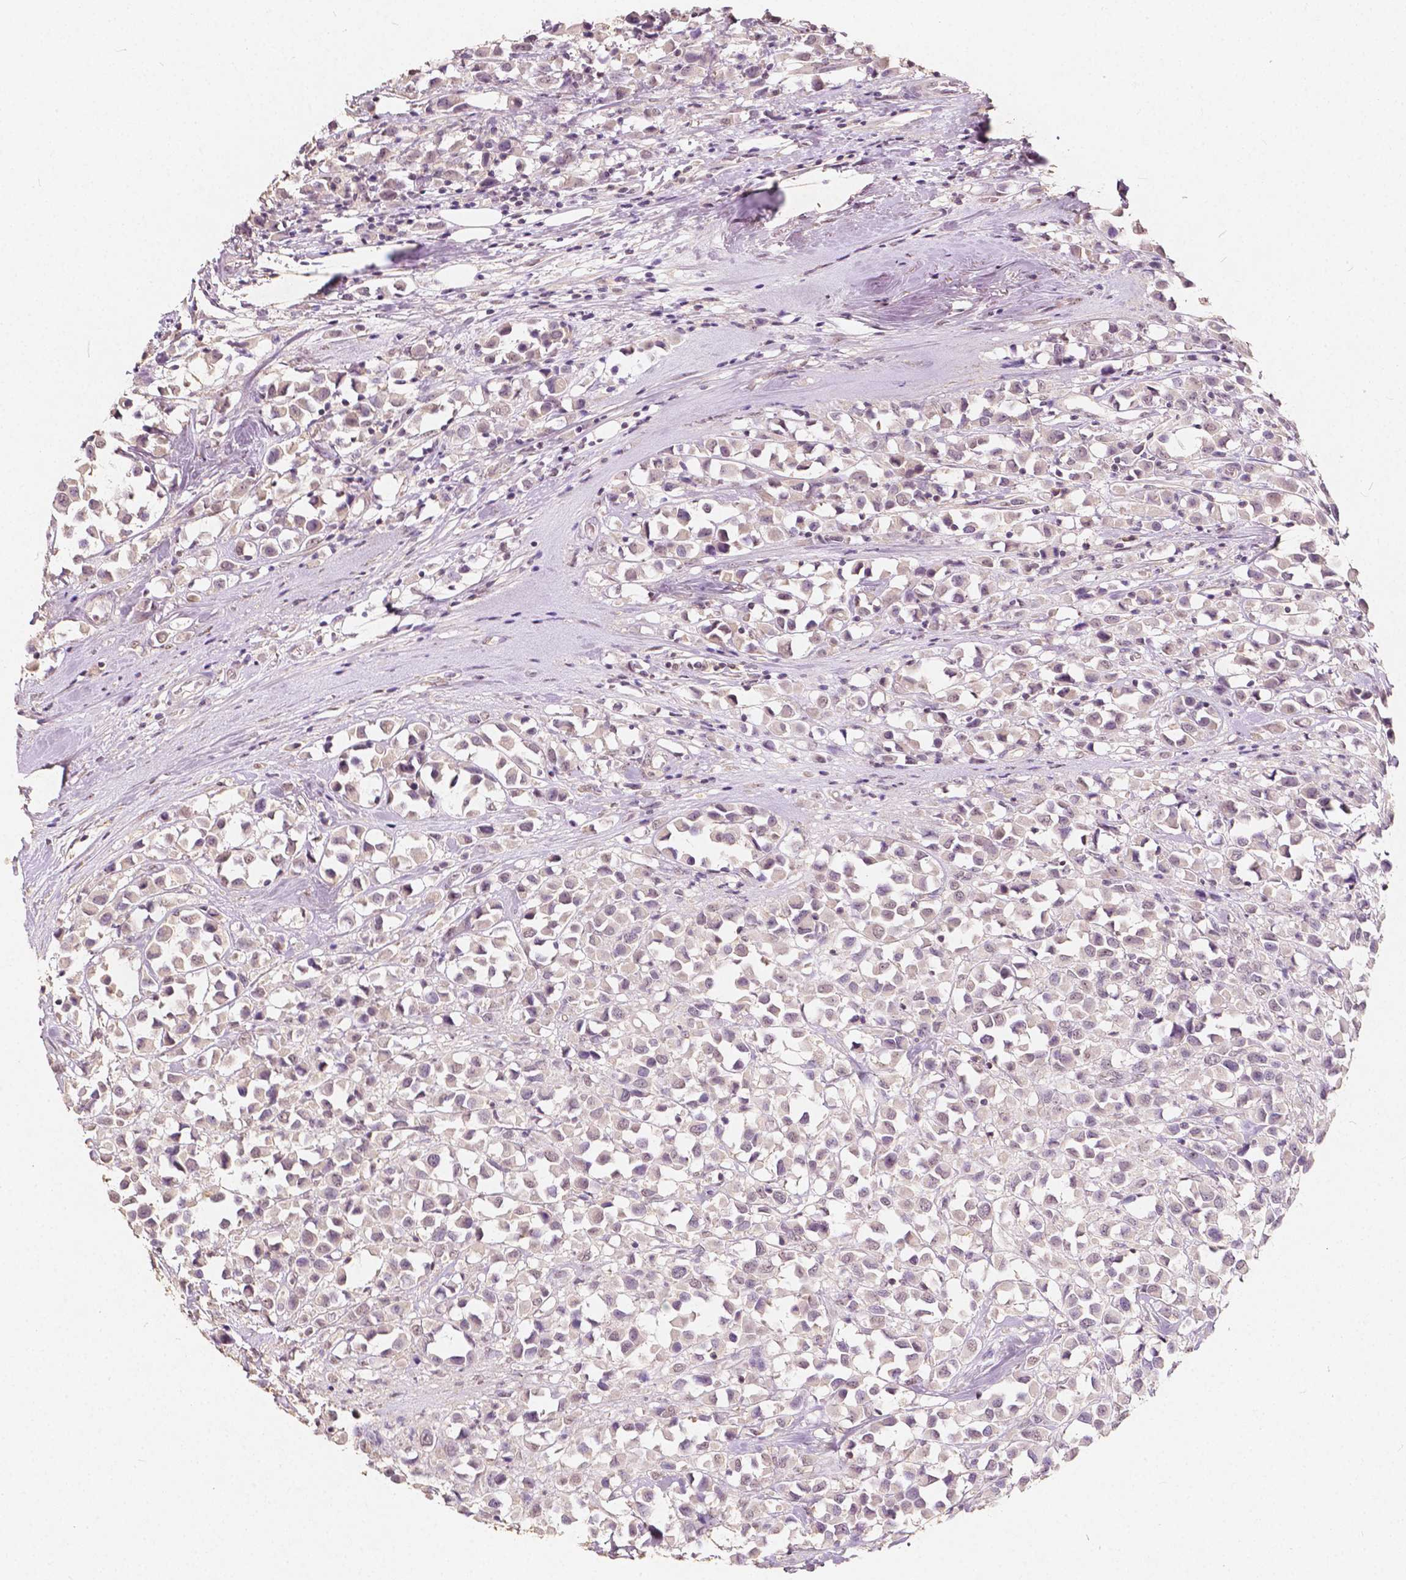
{"staining": {"intensity": "weak", "quantity": "<25%", "location": "nuclear"}, "tissue": "breast cancer", "cell_type": "Tumor cells", "image_type": "cancer", "snomed": [{"axis": "morphology", "description": "Duct carcinoma"}, {"axis": "topography", "description": "Breast"}], "caption": "Immunohistochemistry (IHC) of human breast cancer displays no expression in tumor cells.", "gene": "SOX15", "patient": {"sex": "female", "age": 61}}